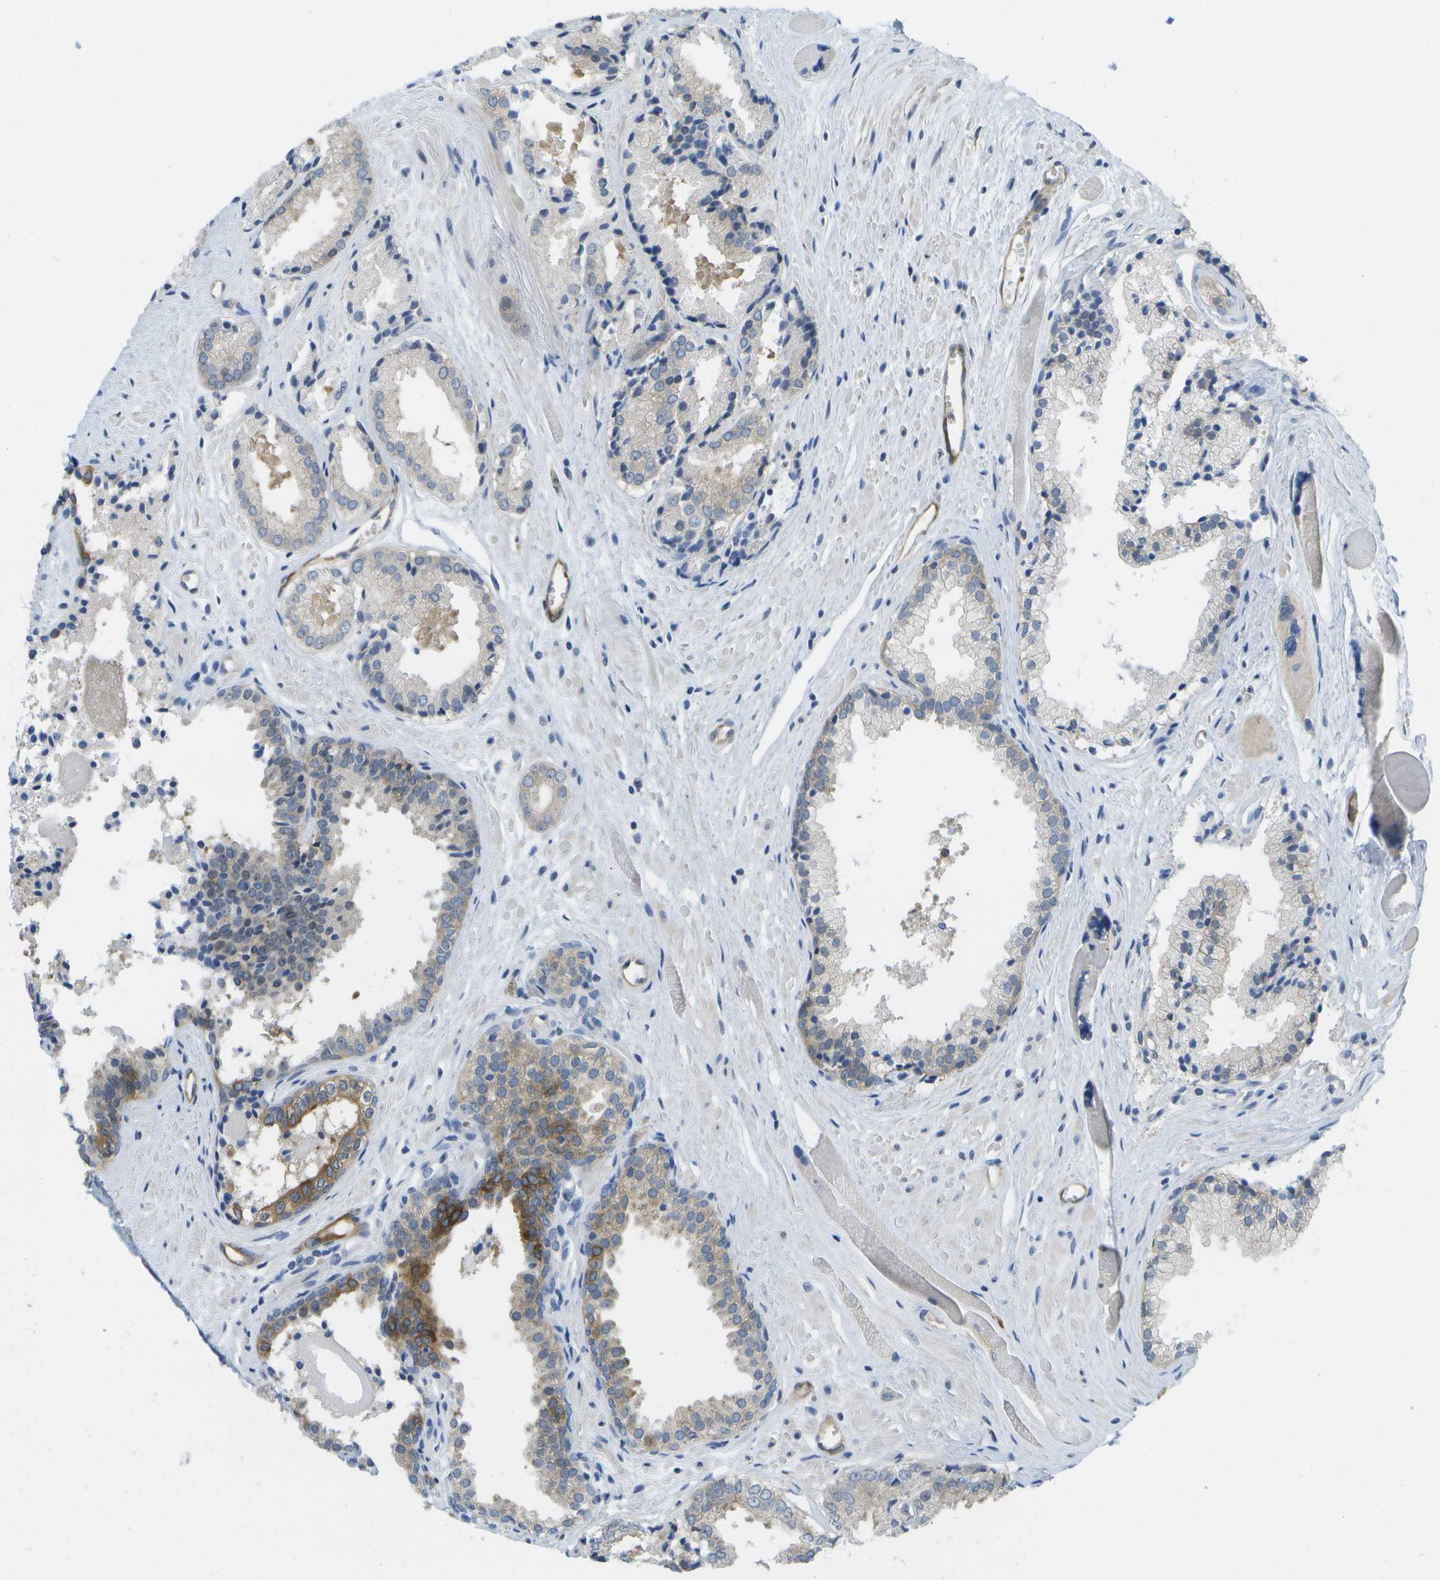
{"staining": {"intensity": "moderate", "quantity": "<25%", "location": "cytoplasmic/membranous"}, "tissue": "prostate cancer", "cell_type": "Tumor cells", "image_type": "cancer", "snomed": [{"axis": "morphology", "description": "Adenocarcinoma, Low grade"}, {"axis": "topography", "description": "Prostate"}], "caption": "A micrograph of human prostate cancer stained for a protein shows moderate cytoplasmic/membranous brown staining in tumor cells.", "gene": "MARCHF8", "patient": {"sex": "male", "age": 53}}